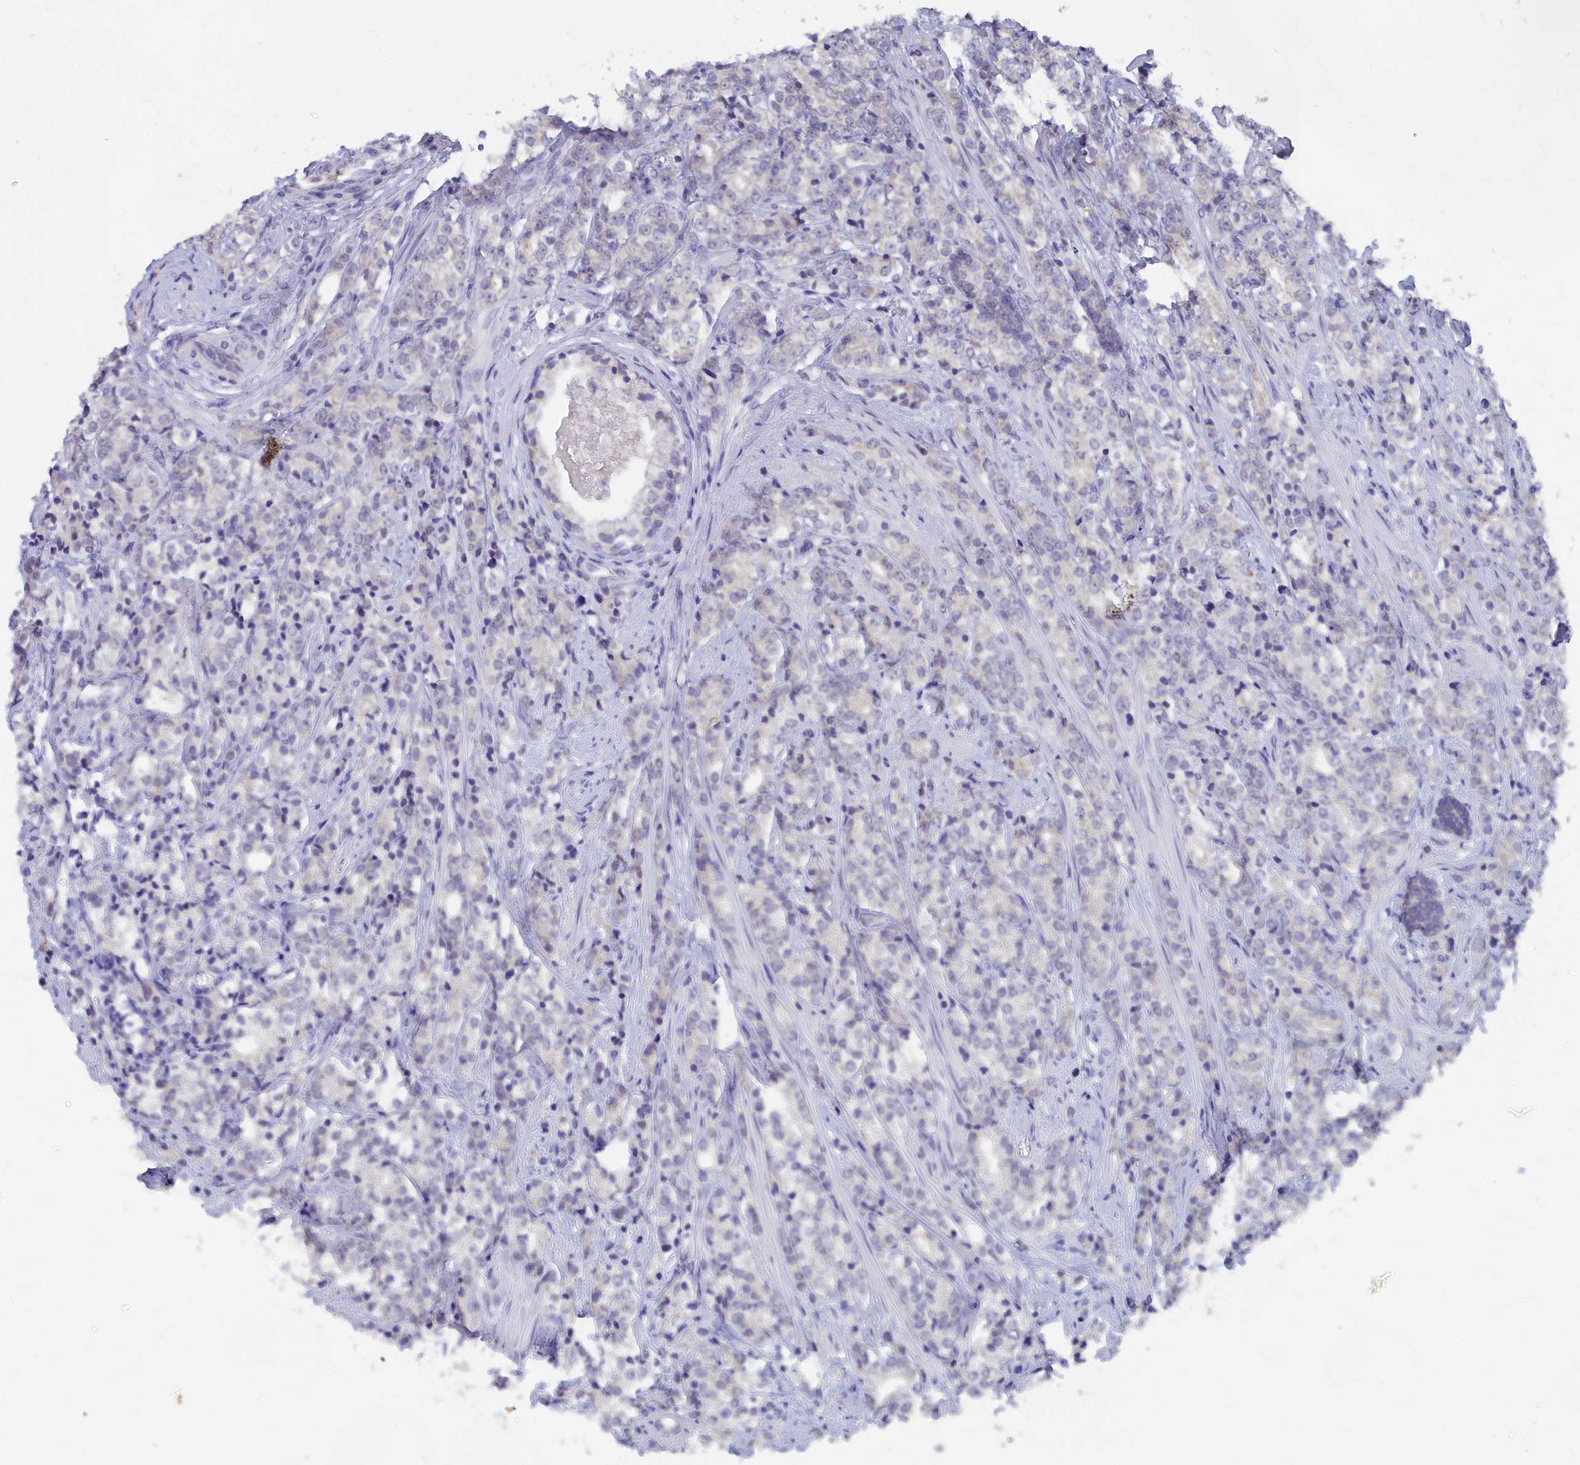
{"staining": {"intensity": "negative", "quantity": "none", "location": "none"}, "tissue": "prostate cancer", "cell_type": "Tumor cells", "image_type": "cancer", "snomed": [{"axis": "morphology", "description": "Adenocarcinoma, High grade"}, {"axis": "topography", "description": "Prostate"}], "caption": "High magnification brightfield microscopy of prostate cancer (high-grade adenocarcinoma) stained with DAB (brown) and counterstained with hematoxylin (blue): tumor cells show no significant expression. (Stains: DAB immunohistochemistry (IHC) with hematoxylin counter stain, Microscopy: brightfield microscopy at high magnification).", "gene": "LRIF1", "patient": {"sex": "male", "age": 69}}